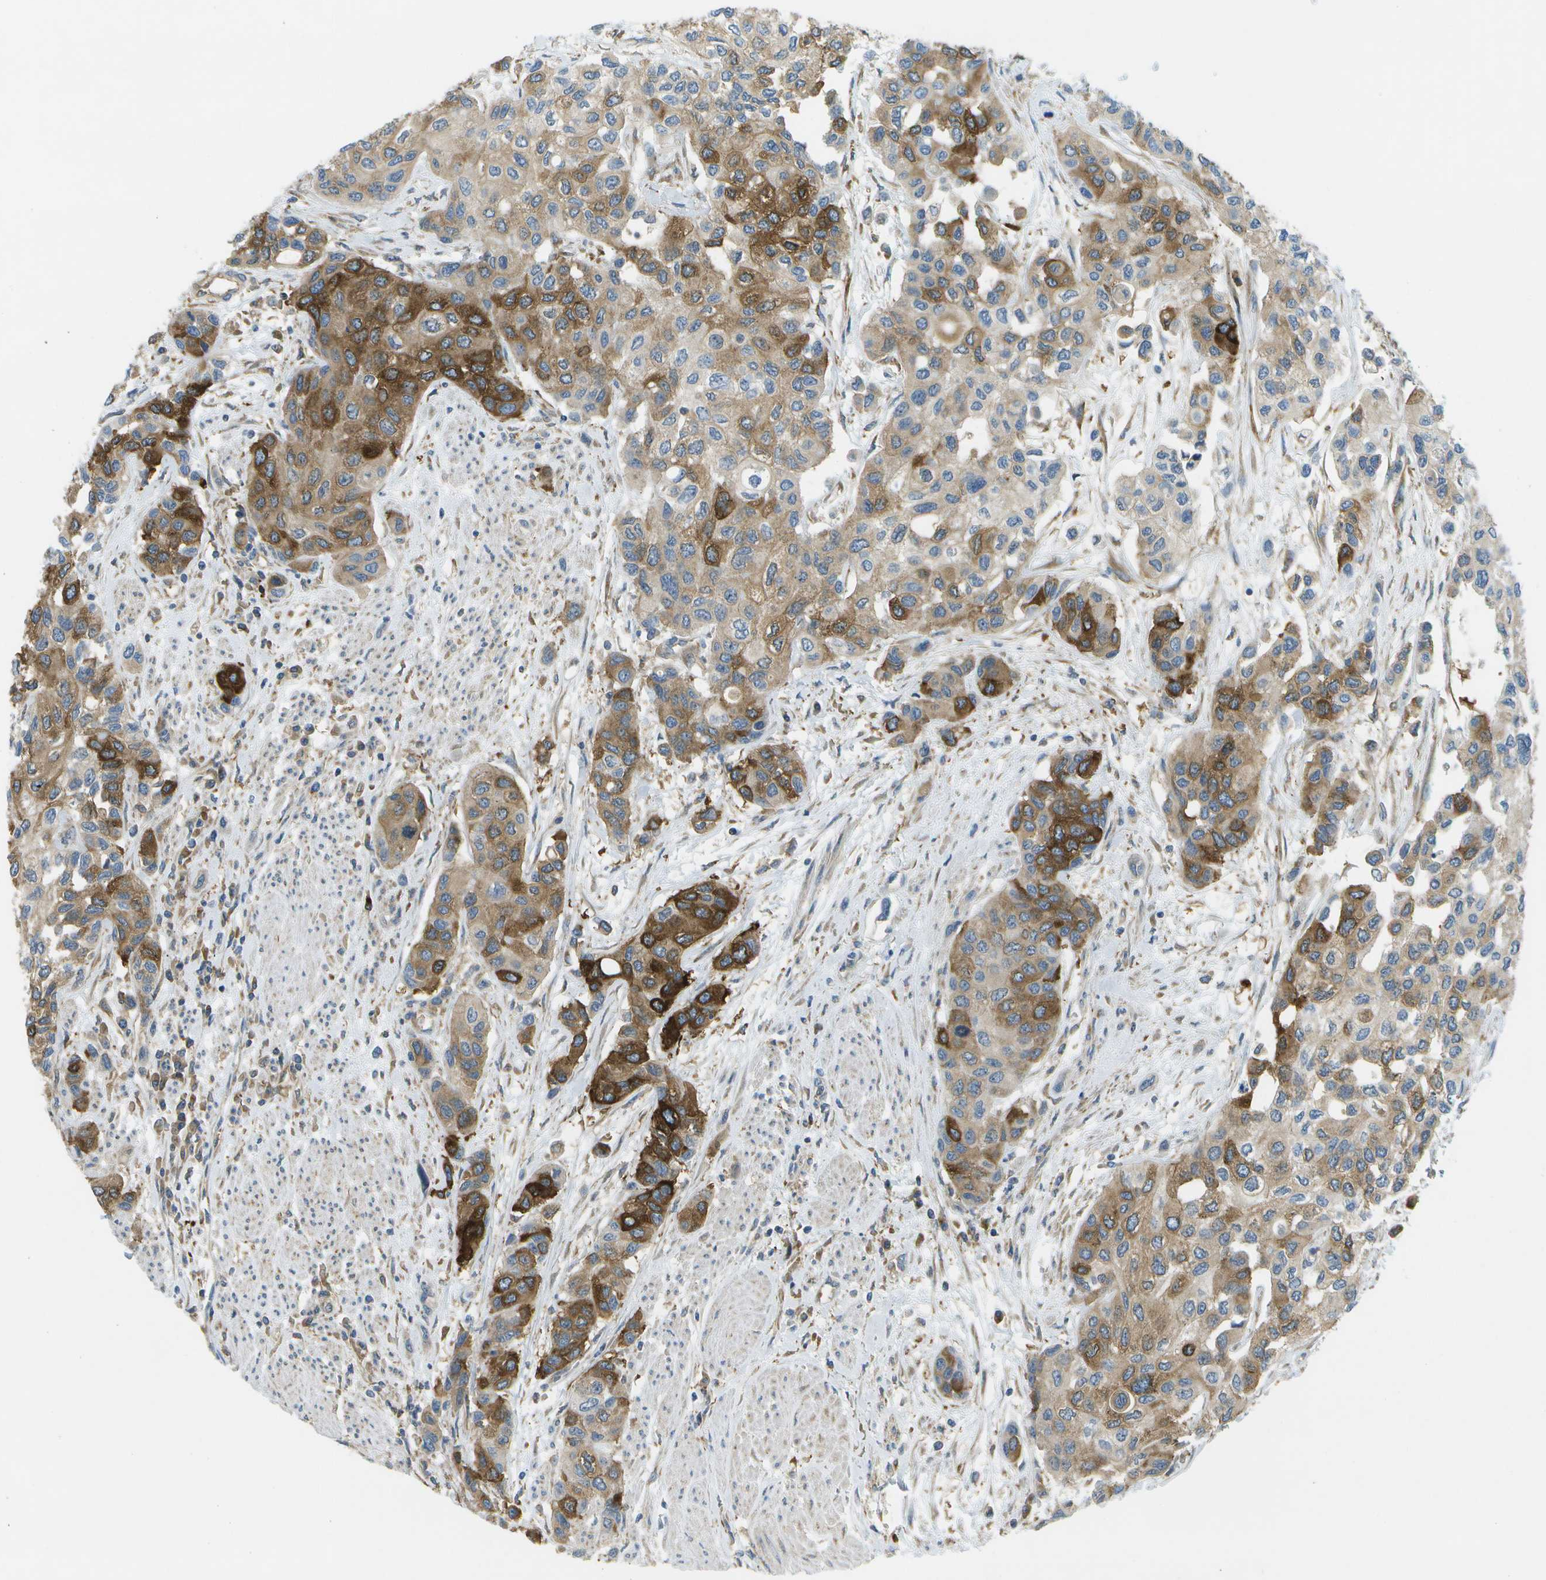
{"staining": {"intensity": "strong", "quantity": ">75%", "location": "cytoplasmic/membranous"}, "tissue": "urothelial cancer", "cell_type": "Tumor cells", "image_type": "cancer", "snomed": [{"axis": "morphology", "description": "Urothelial carcinoma, High grade"}, {"axis": "topography", "description": "Urinary bladder"}], "caption": "Protein analysis of urothelial carcinoma (high-grade) tissue displays strong cytoplasmic/membranous positivity in about >75% of tumor cells.", "gene": "WNK2", "patient": {"sex": "female", "age": 56}}